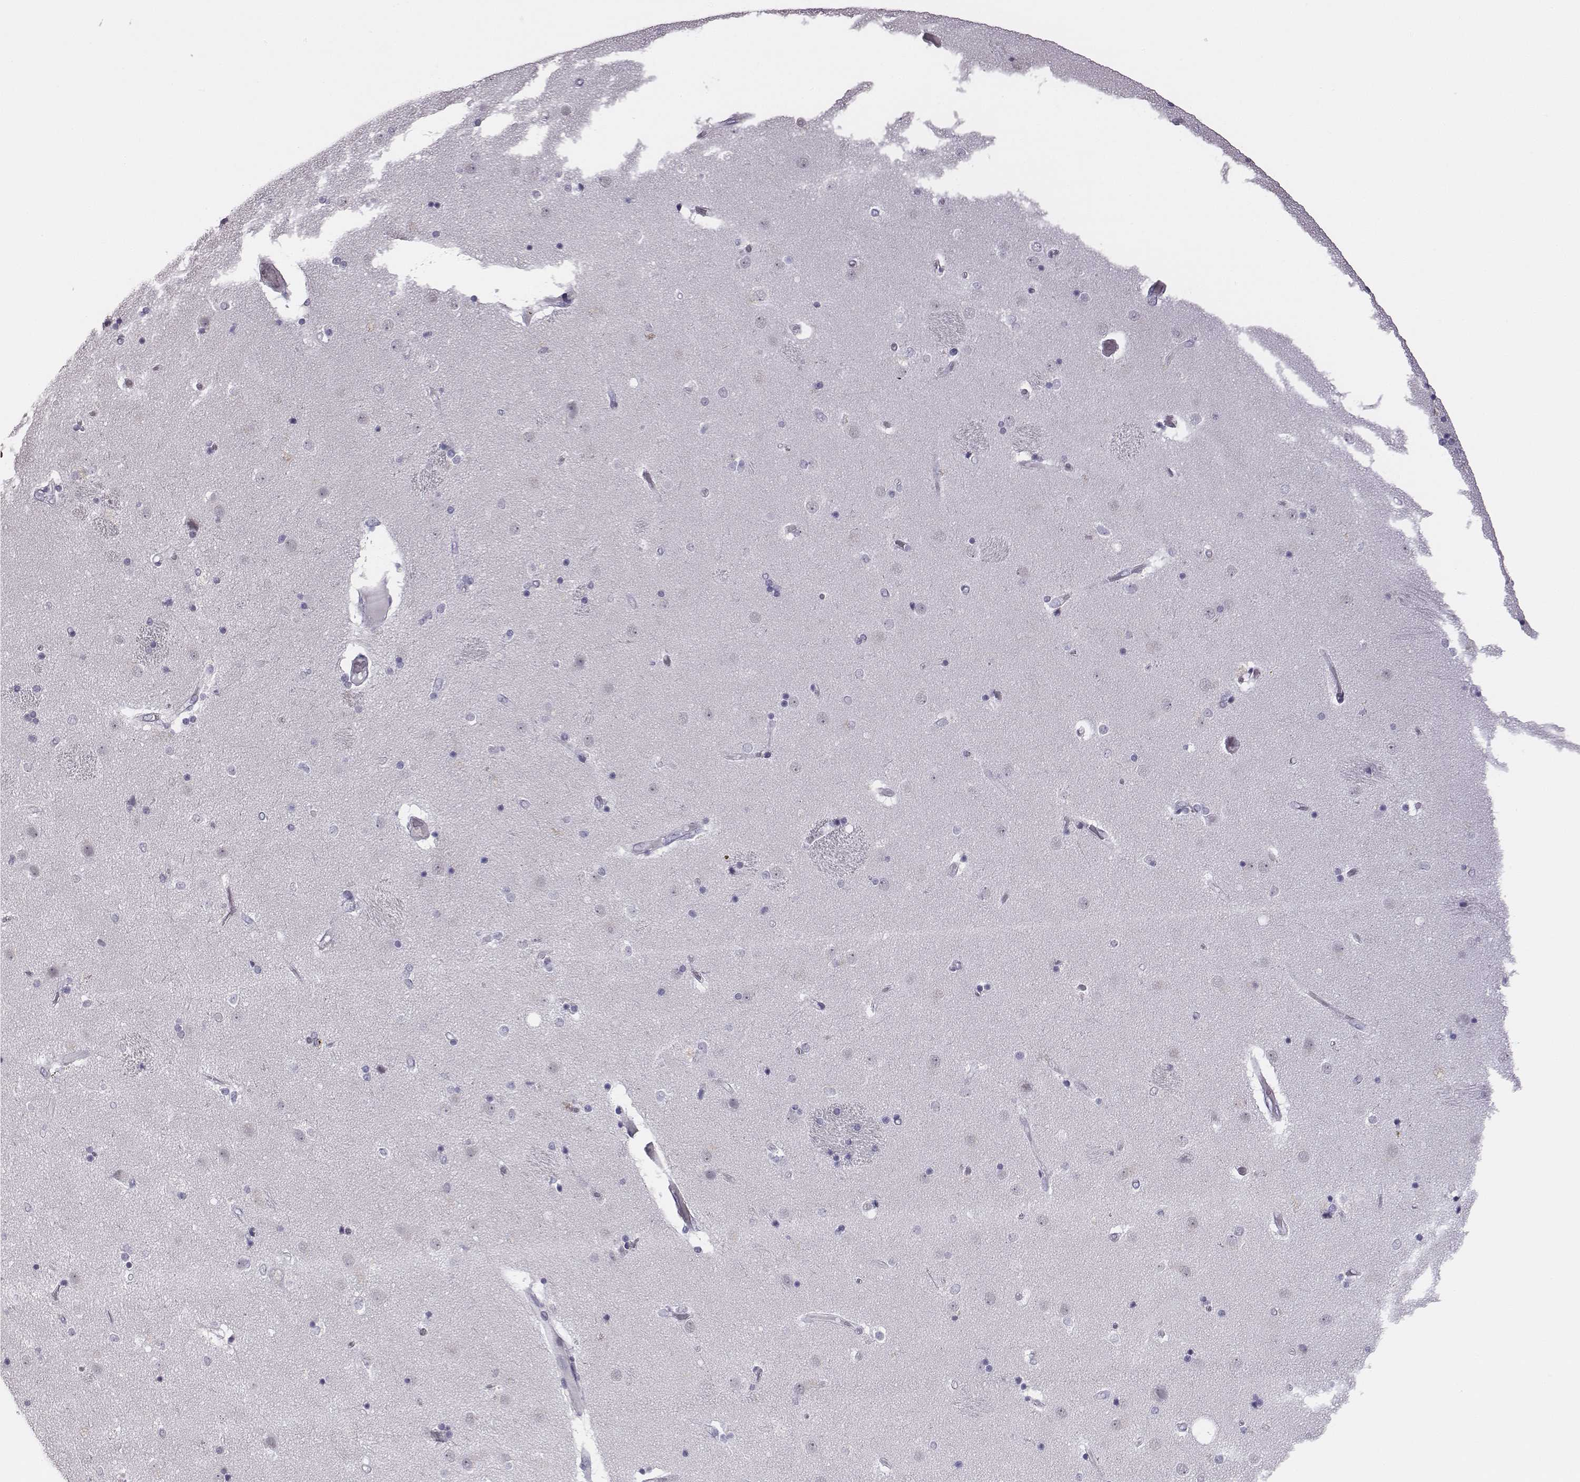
{"staining": {"intensity": "negative", "quantity": "none", "location": "none"}, "tissue": "caudate", "cell_type": "Glial cells", "image_type": "normal", "snomed": [{"axis": "morphology", "description": "Normal tissue, NOS"}, {"axis": "topography", "description": "Lateral ventricle wall"}], "caption": "This photomicrograph is of normal caudate stained with immunohistochemistry (IHC) to label a protein in brown with the nuclei are counter-stained blue. There is no expression in glial cells.", "gene": "ADAM7", "patient": {"sex": "female", "age": 71}}